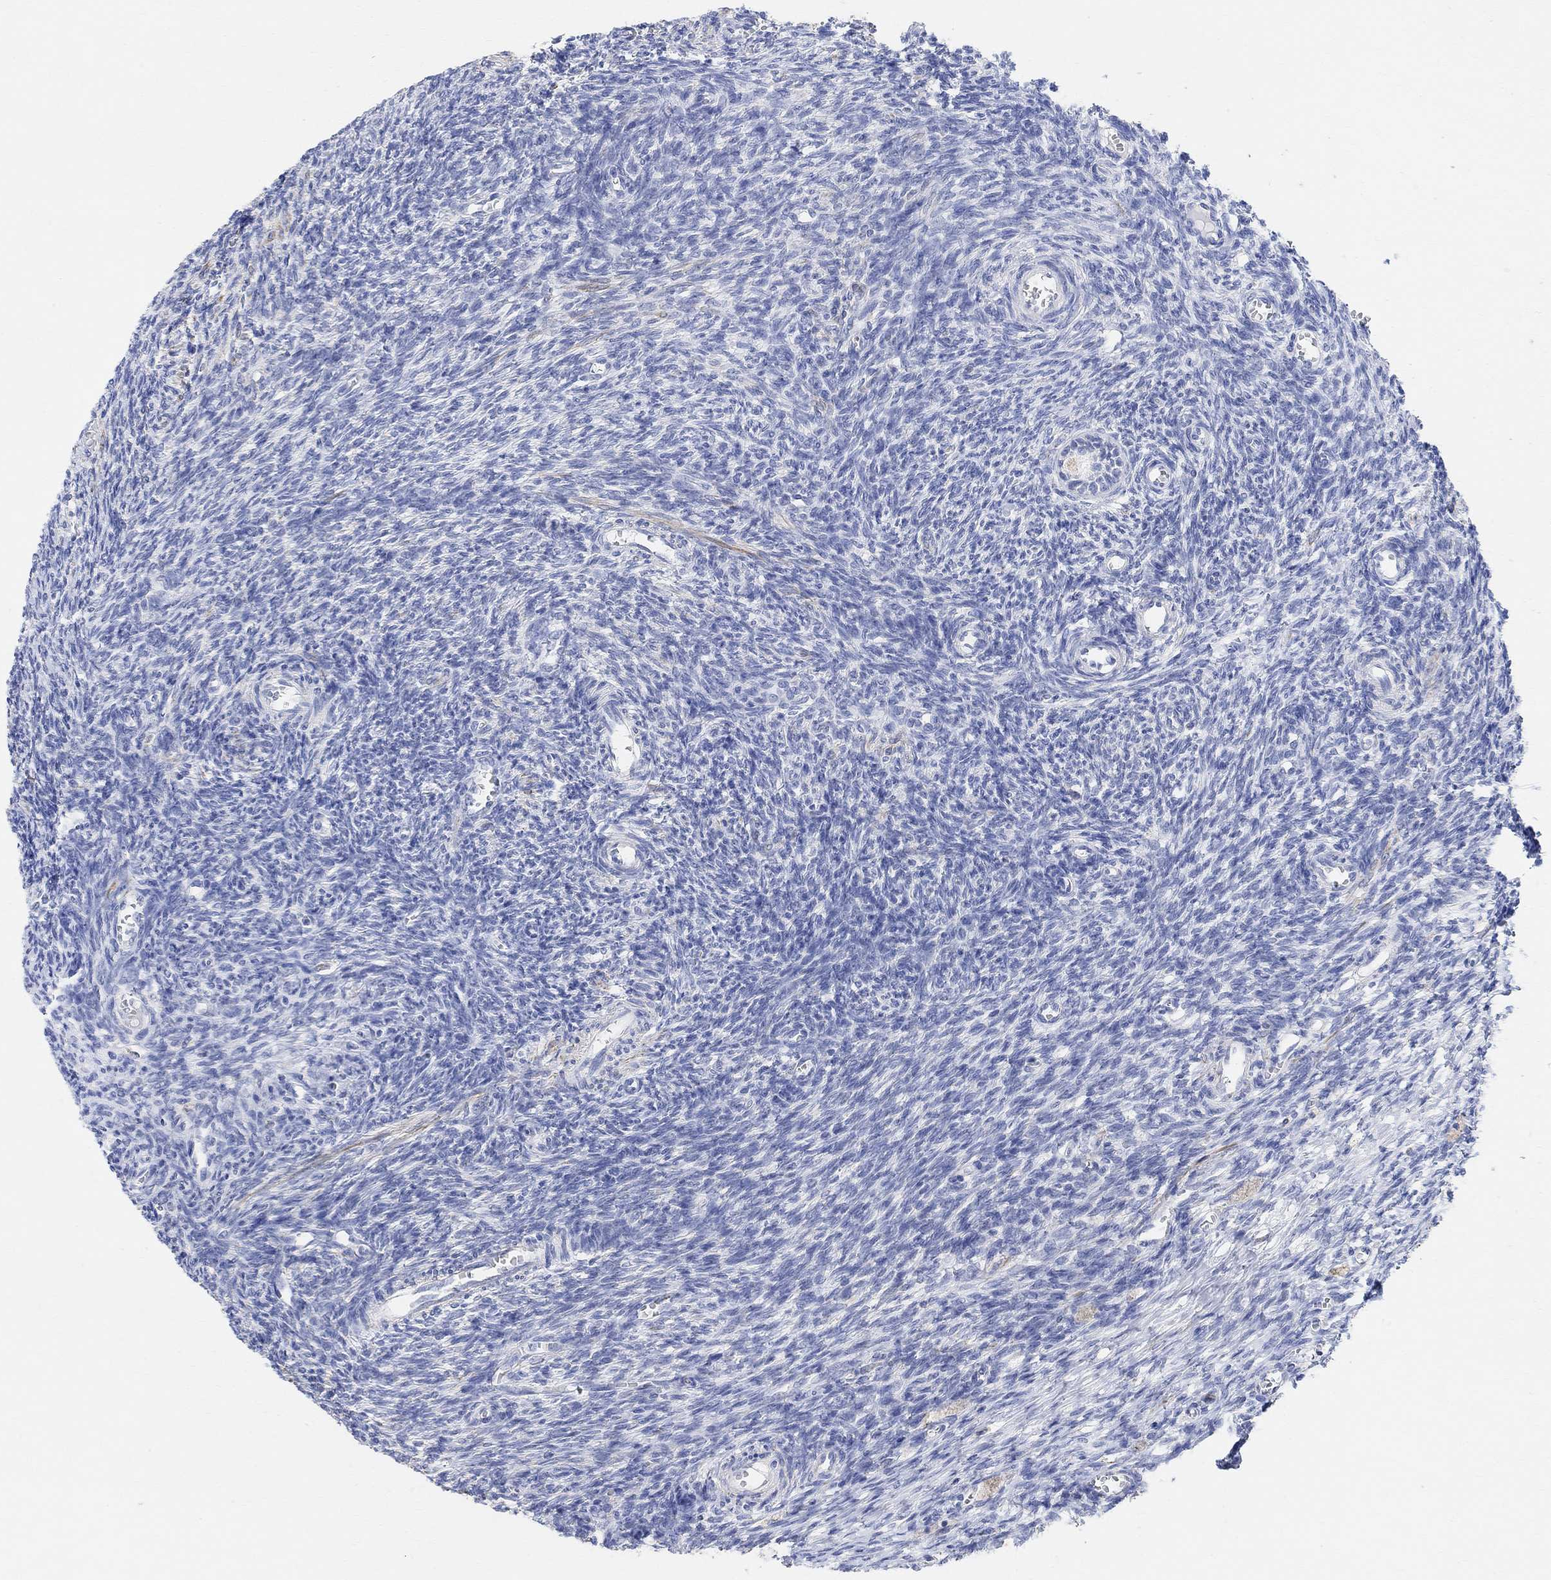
{"staining": {"intensity": "negative", "quantity": "none", "location": "none"}, "tissue": "ovary", "cell_type": "Follicle cells", "image_type": "normal", "snomed": [{"axis": "morphology", "description": "Normal tissue, NOS"}, {"axis": "topography", "description": "Ovary"}], "caption": "A high-resolution micrograph shows immunohistochemistry staining of benign ovary, which shows no significant positivity in follicle cells.", "gene": "SYT12", "patient": {"sex": "female", "age": 27}}